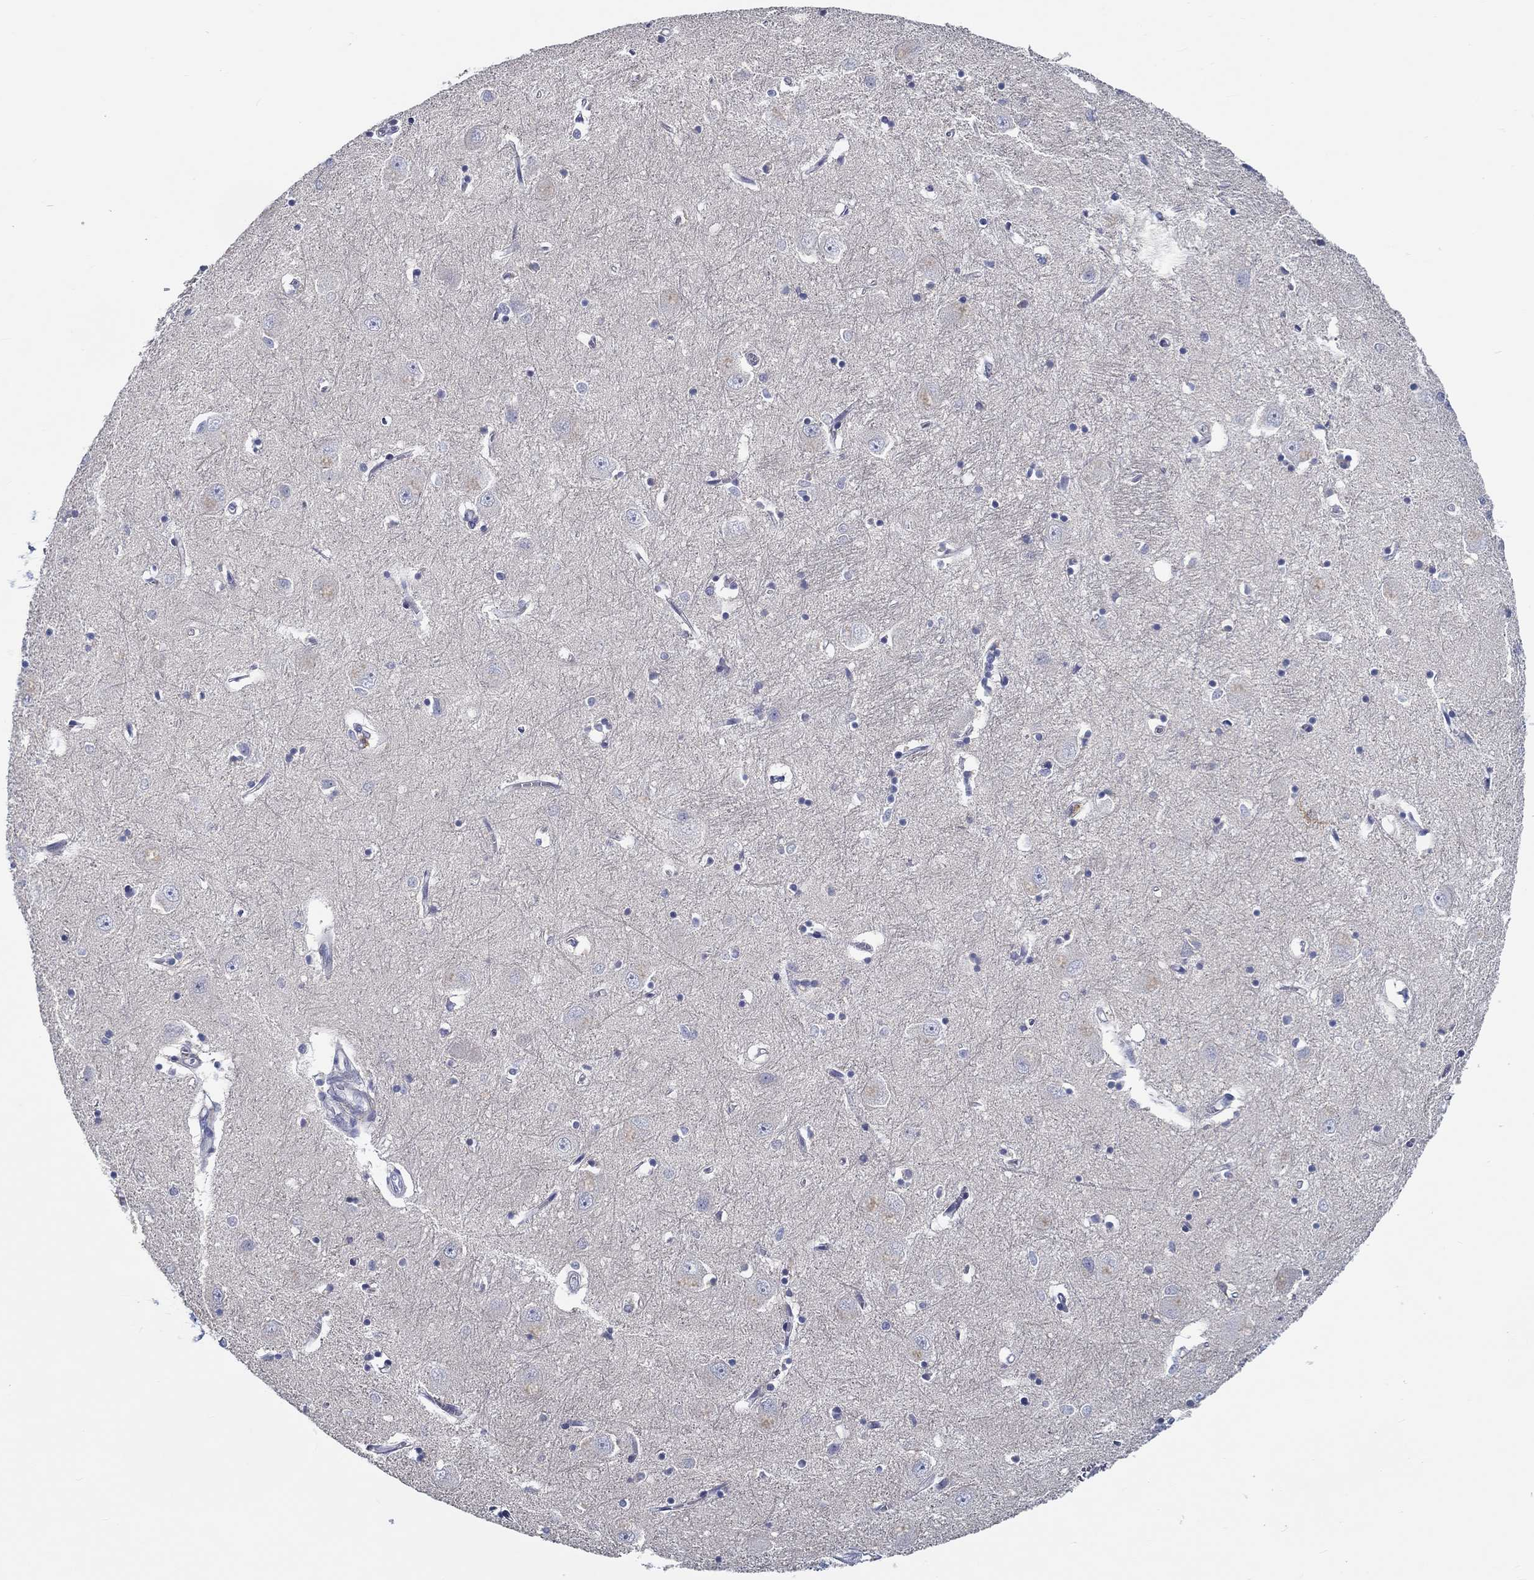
{"staining": {"intensity": "negative", "quantity": "none", "location": "none"}, "tissue": "caudate", "cell_type": "Glial cells", "image_type": "normal", "snomed": [{"axis": "morphology", "description": "Normal tissue, NOS"}, {"axis": "topography", "description": "Lateral ventricle wall"}], "caption": "IHC histopathology image of normal caudate stained for a protein (brown), which exhibits no staining in glial cells.", "gene": "MYBPC1", "patient": {"sex": "male", "age": 54}}